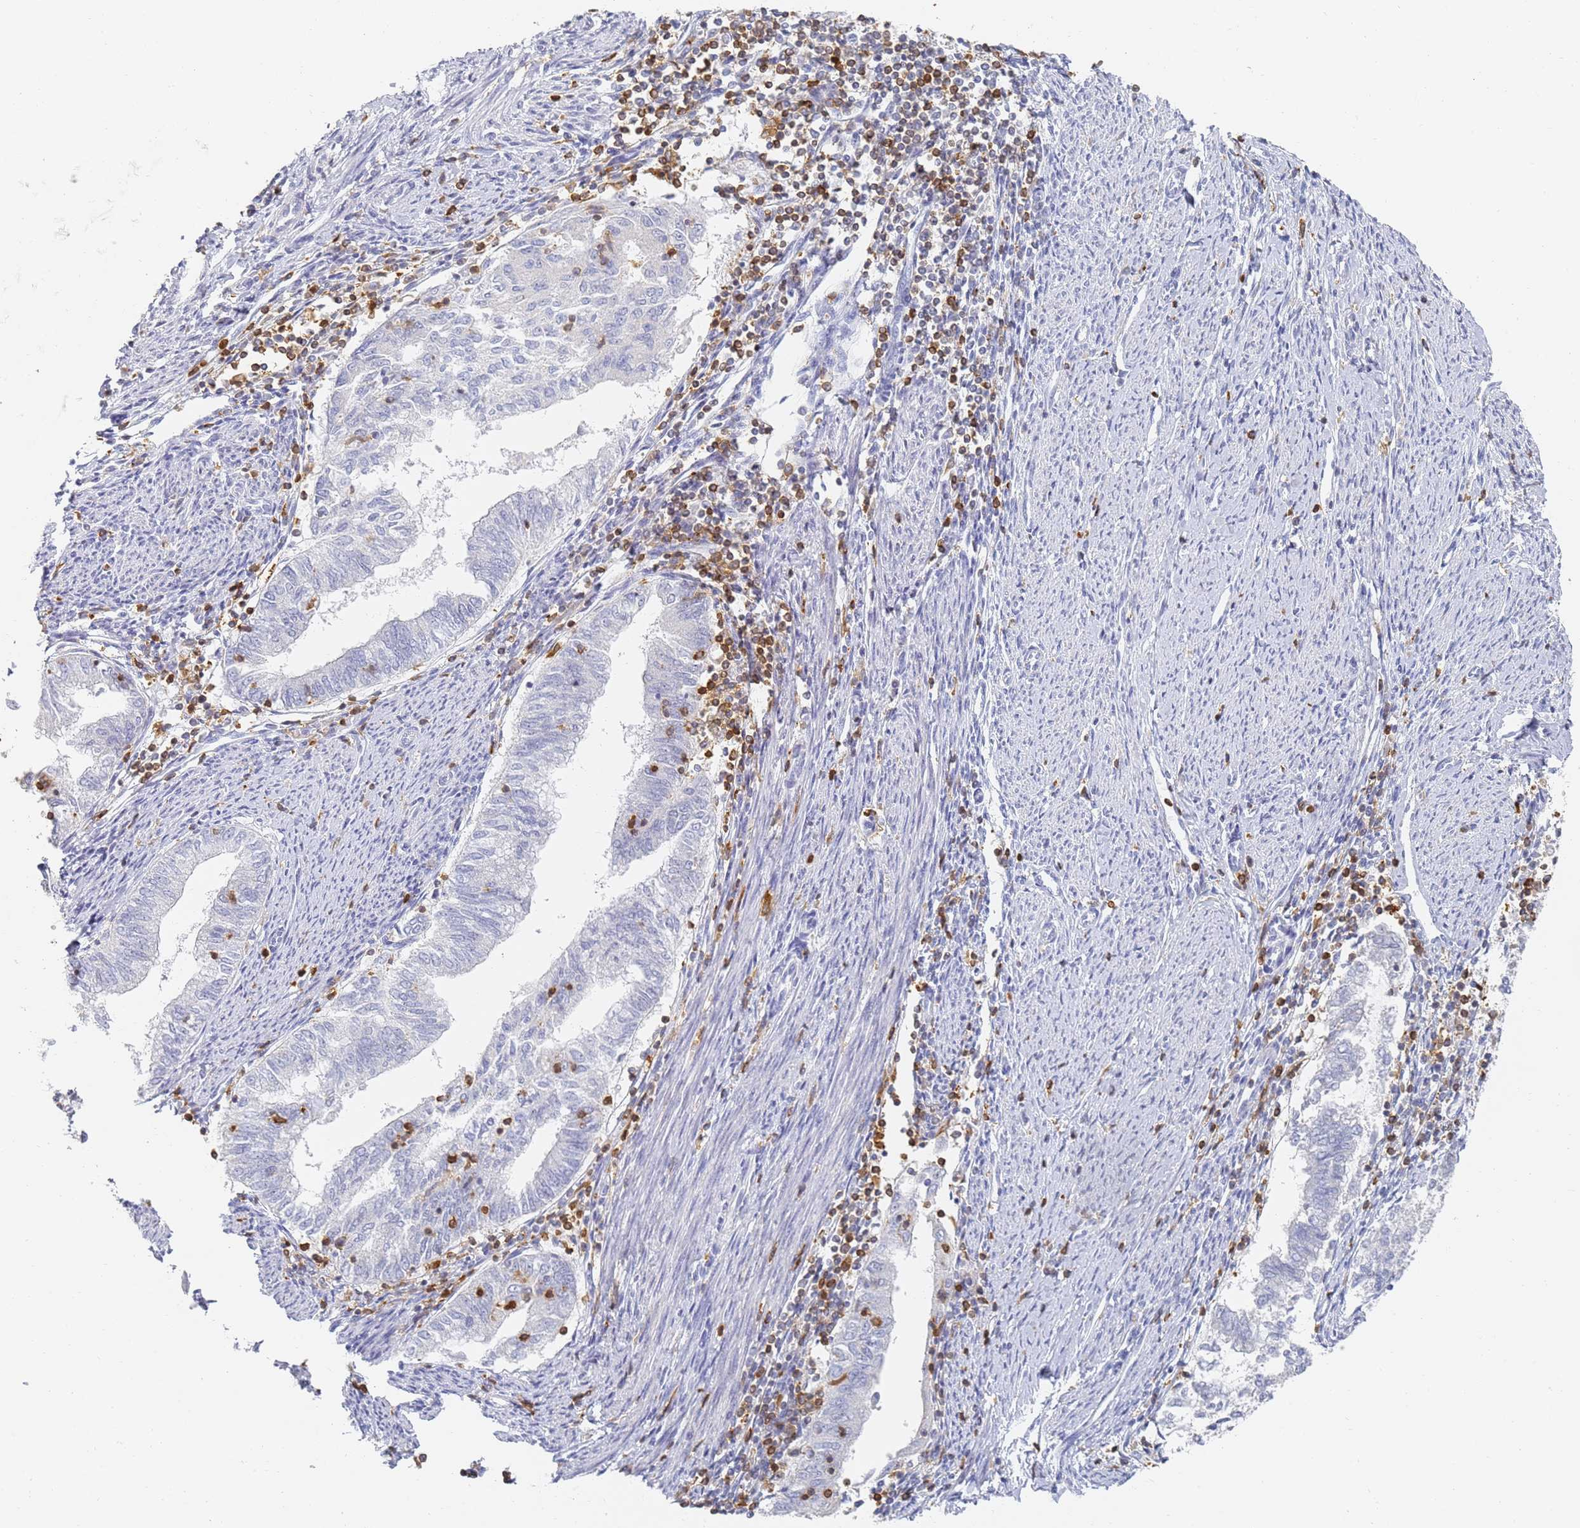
{"staining": {"intensity": "negative", "quantity": "none", "location": "none"}, "tissue": "endometrial cancer", "cell_type": "Tumor cells", "image_type": "cancer", "snomed": [{"axis": "morphology", "description": "Adenocarcinoma, NOS"}, {"axis": "topography", "description": "Endometrium"}], "caption": "Immunohistochemistry (IHC) image of human adenocarcinoma (endometrial) stained for a protein (brown), which reveals no positivity in tumor cells.", "gene": "BIN2", "patient": {"sex": "female", "age": 79}}